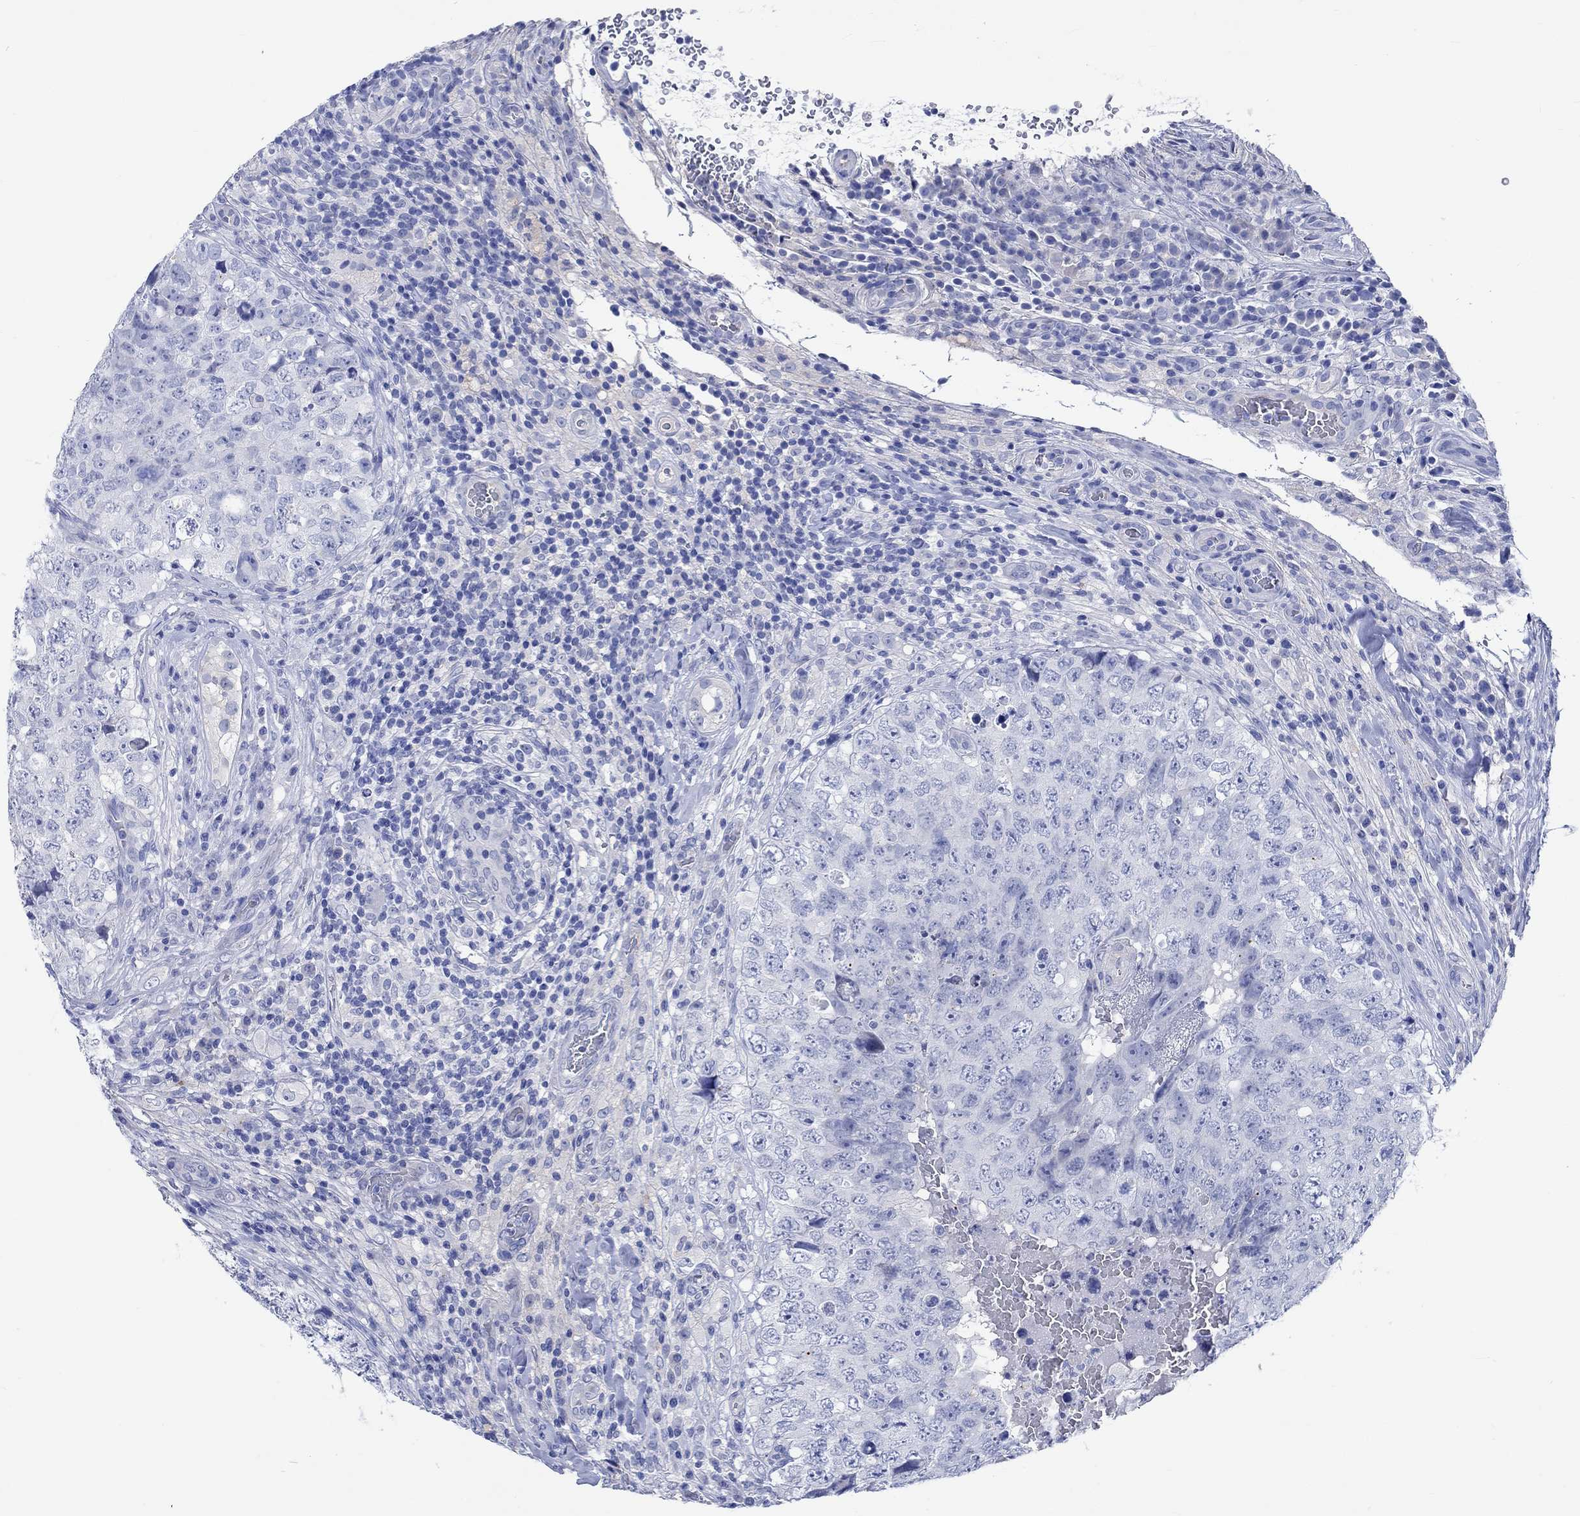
{"staining": {"intensity": "negative", "quantity": "none", "location": "none"}, "tissue": "testis cancer", "cell_type": "Tumor cells", "image_type": "cancer", "snomed": [{"axis": "morphology", "description": "Seminoma, NOS"}, {"axis": "topography", "description": "Testis"}], "caption": "Immunohistochemistry micrograph of neoplastic tissue: human seminoma (testis) stained with DAB (3,3'-diaminobenzidine) displays no significant protein expression in tumor cells. (Brightfield microscopy of DAB immunohistochemistry (IHC) at high magnification).", "gene": "SHISA4", "patient": {"sex": "male", "age": 34}}